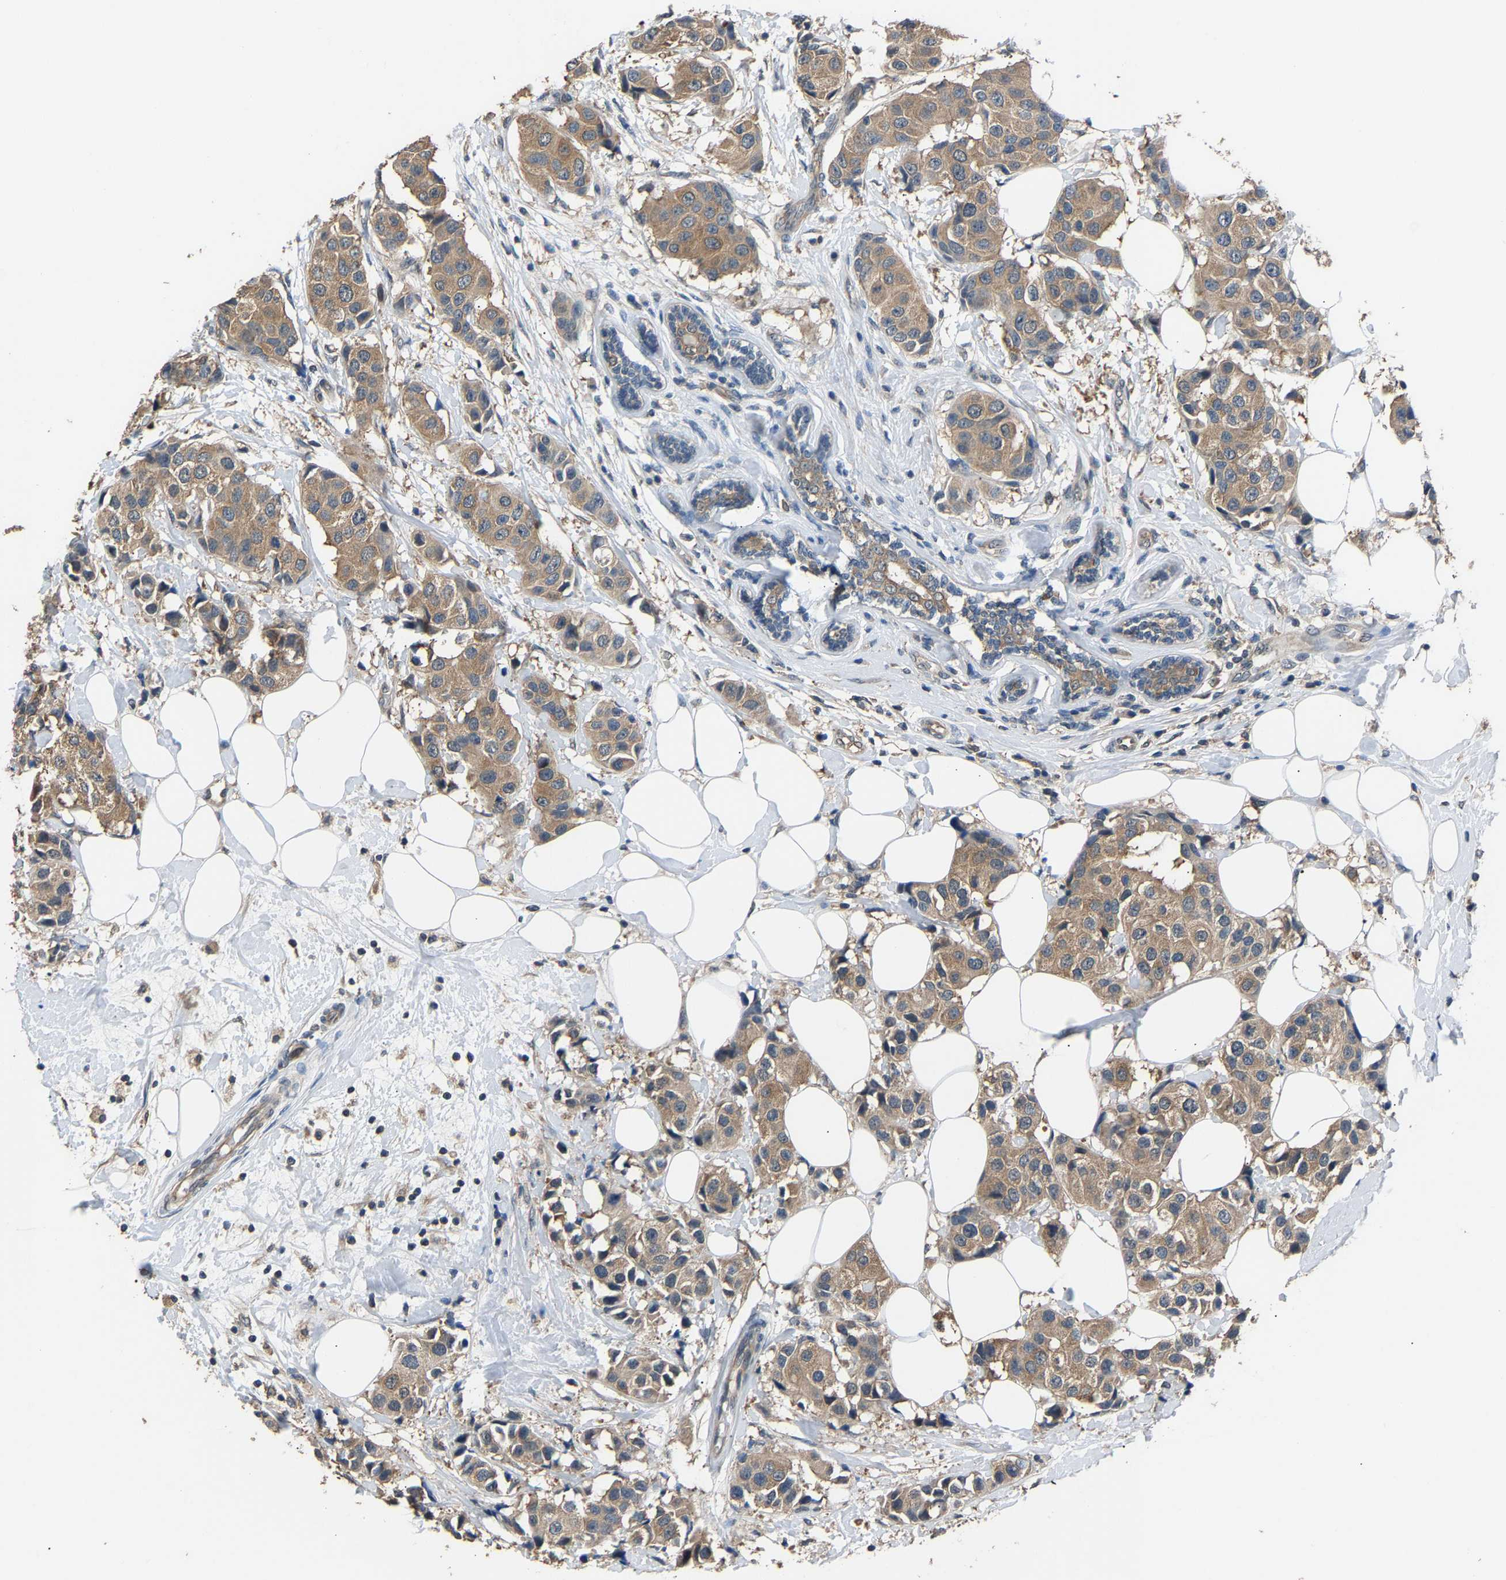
{"staining": {"intensity": "moderate", "quantity": ">75%", "location": "cytoplasmic/membranous"}, "tissue": "breast cancer", "cell_type": "Tumor cells", "image_type": "cancer", "snomed": [{"axis": "morphology", "description": "Normal tissue, NOS"}, {"axis": "morphology", "description": "Duct carcinoma"}, {"axis": "topography", "description": "Breast"}], "caption": "Immunohistochemical staining of human invasive ductal carcinoma (breast) shows medium levels of moderate cytoplasmic/membranous expression in approximately >75% of tumor cells. Ihc stains the protein of interest in brown and the nuclei are stained blue.", "gene": "ABCC9", "patient": {"sex": "female", "age": 39}}